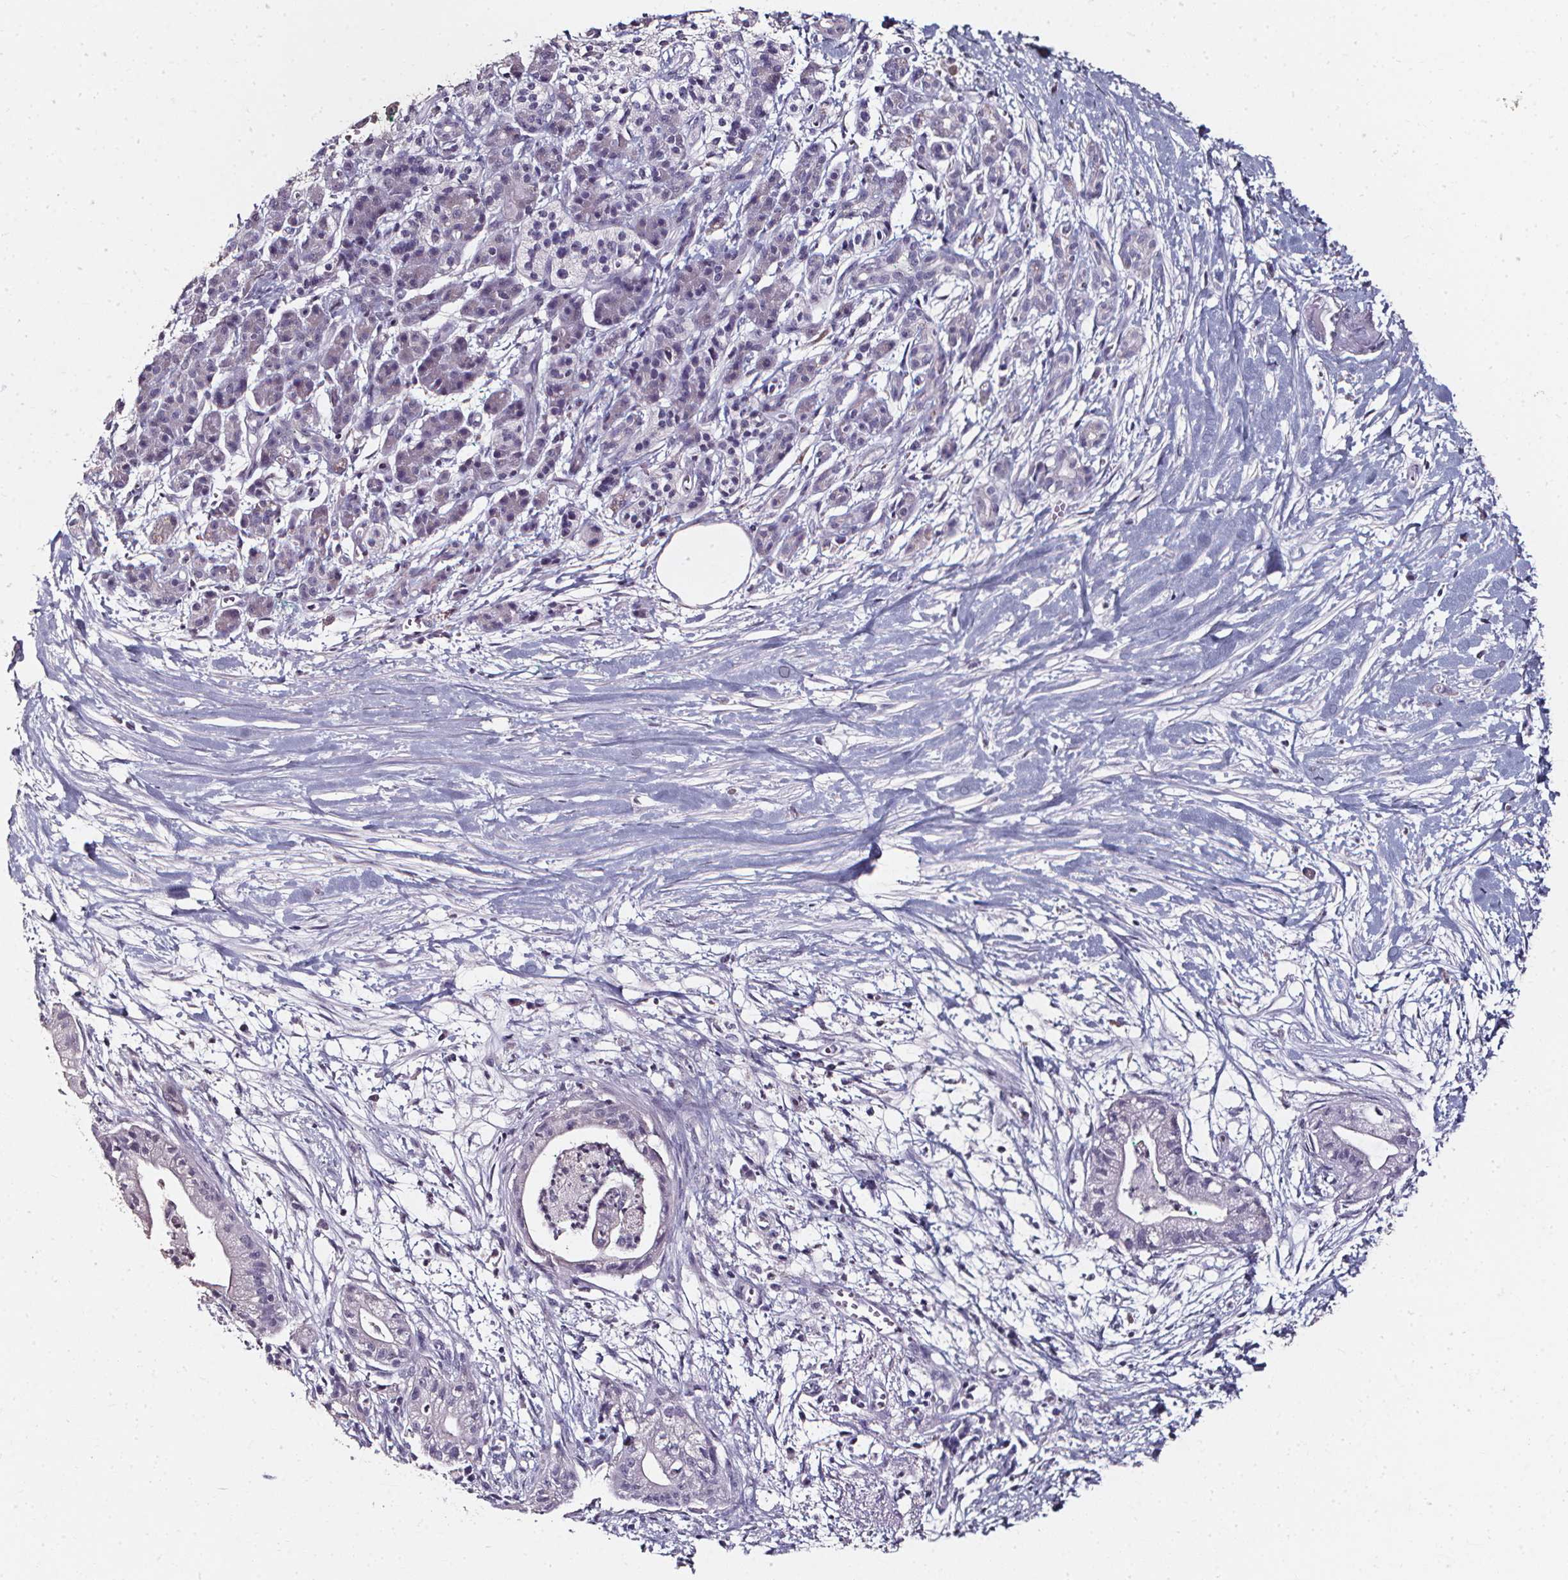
{"staining": {"intensity": "negative", "quantity": "none", "location": "none"}, "tissue": "pancreatic cancer", "cell_type": "Tumor cells", "image_type": "cancer", "snomed": [{"axis": "morphology", "description": "Normal tissue, NOS"}, {"axis": "morphology", "description": "Adenocarcinoma, NOS"}, {"axis": "topography", "description": "Lymph node"}, {"axis": "topography", "description": "Pancreas"}], "caption": "Histopathology image shows no significant protein positivity in tumor cells of pancreatic cancer.", "gene": "DEFA5", "patient": {"sex": "female", "age": 58}}